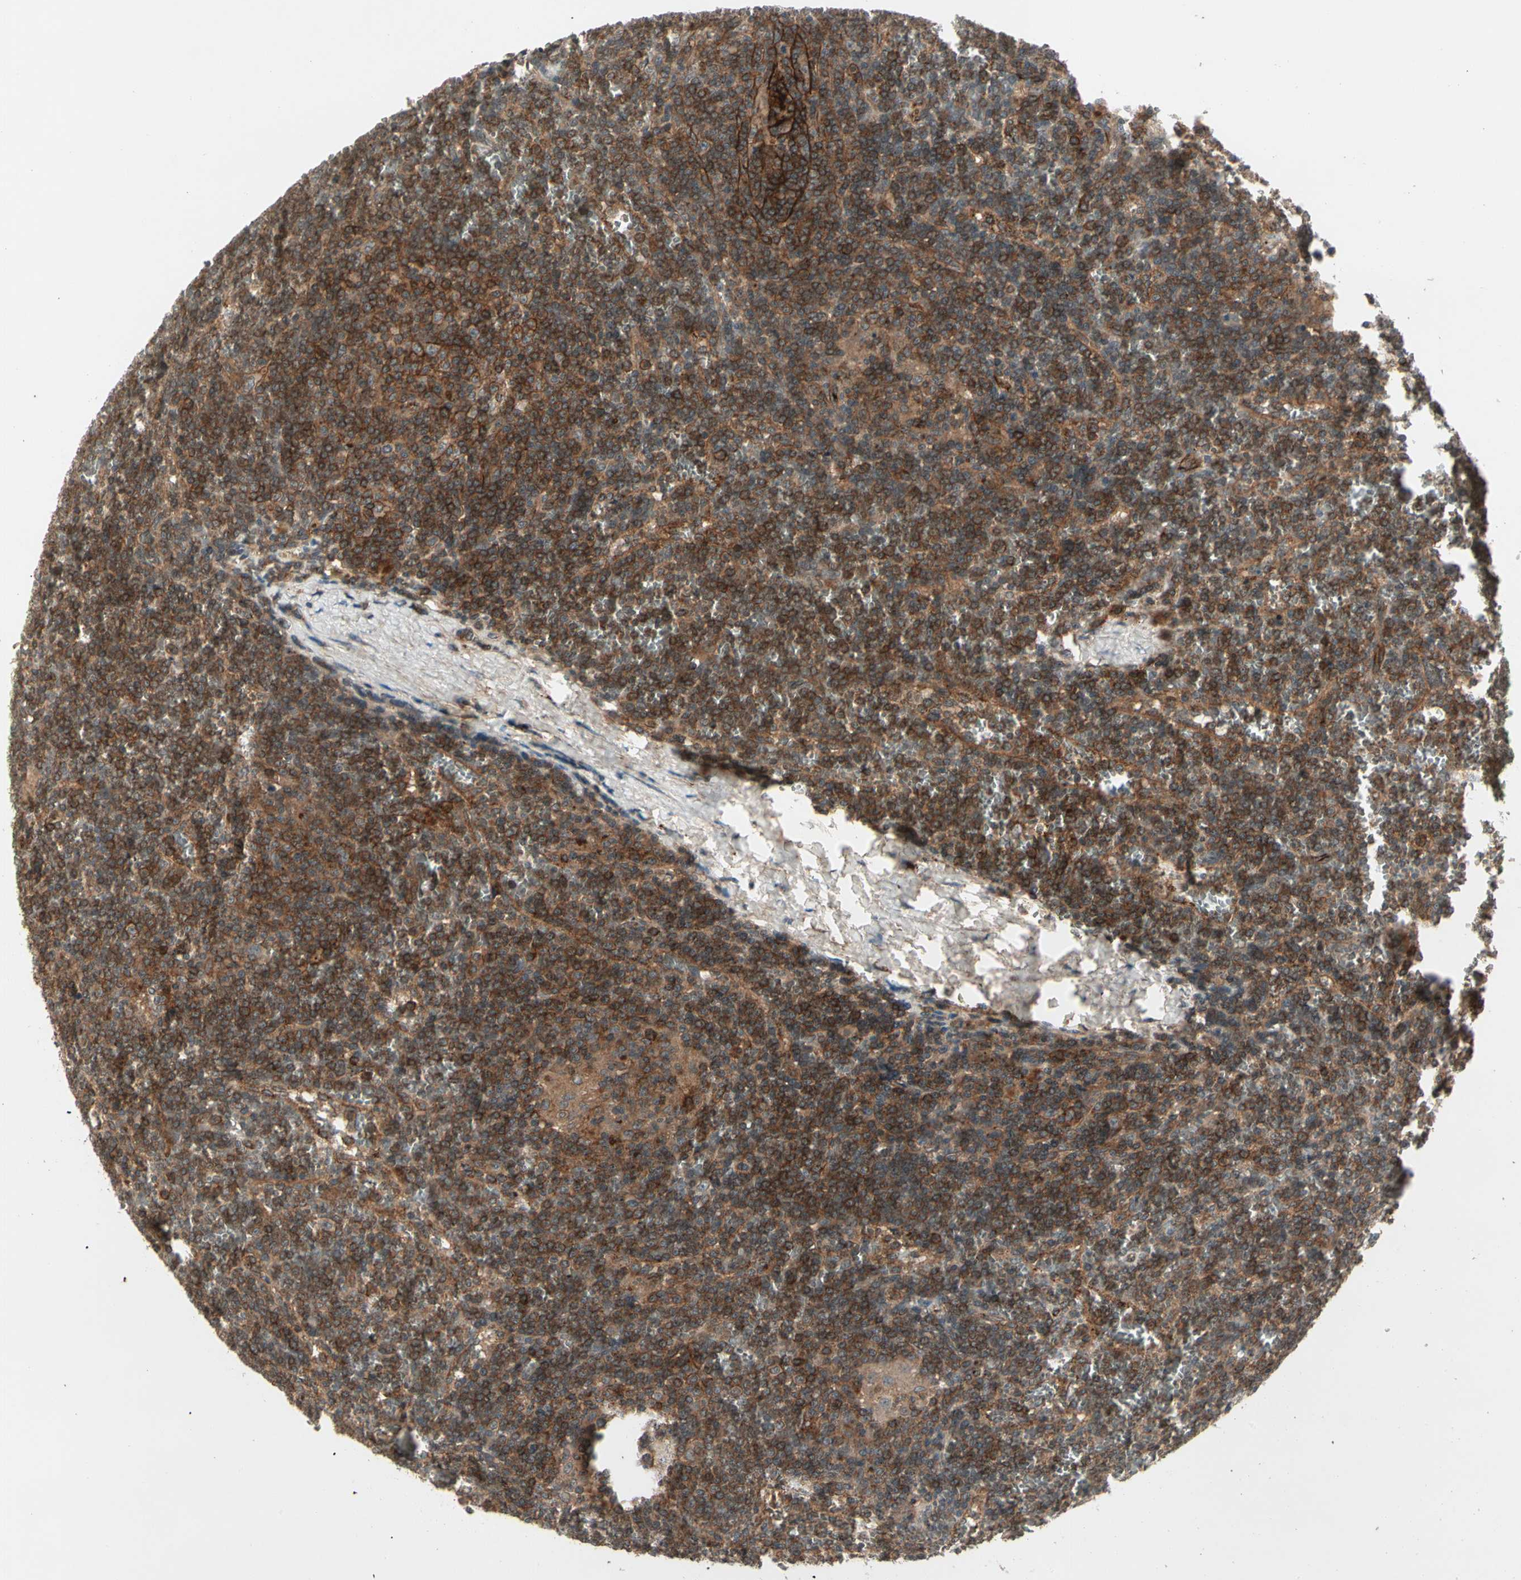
{"staining": {"intensity": "strong", "quantity": ">75%", "location": "cytoplasmic/membranous"}, "tissue": "lymphoma", "cell_type": "Tumor cells", "image_type": "cancer", "snomed": [{"axis": "morphology", "description": "Malignant lymphoma, non-Hodgkin's type, Low grade"}, {"axis": "topography", "description": "Spleen"}], "caption": "The image demonstrates a brown stain indicating the presence of a protein in the cytoplasmic/membranous of tumor cells in low-grade malignant lymphoma, non-Hodgkin's type. The staining was performed using DAB, with brown indicating positive protein expression. Nuclei are stained blue with hematoxylin.", "gene": "FLOT1", "patient": {"sex": "female", "age": 19}}